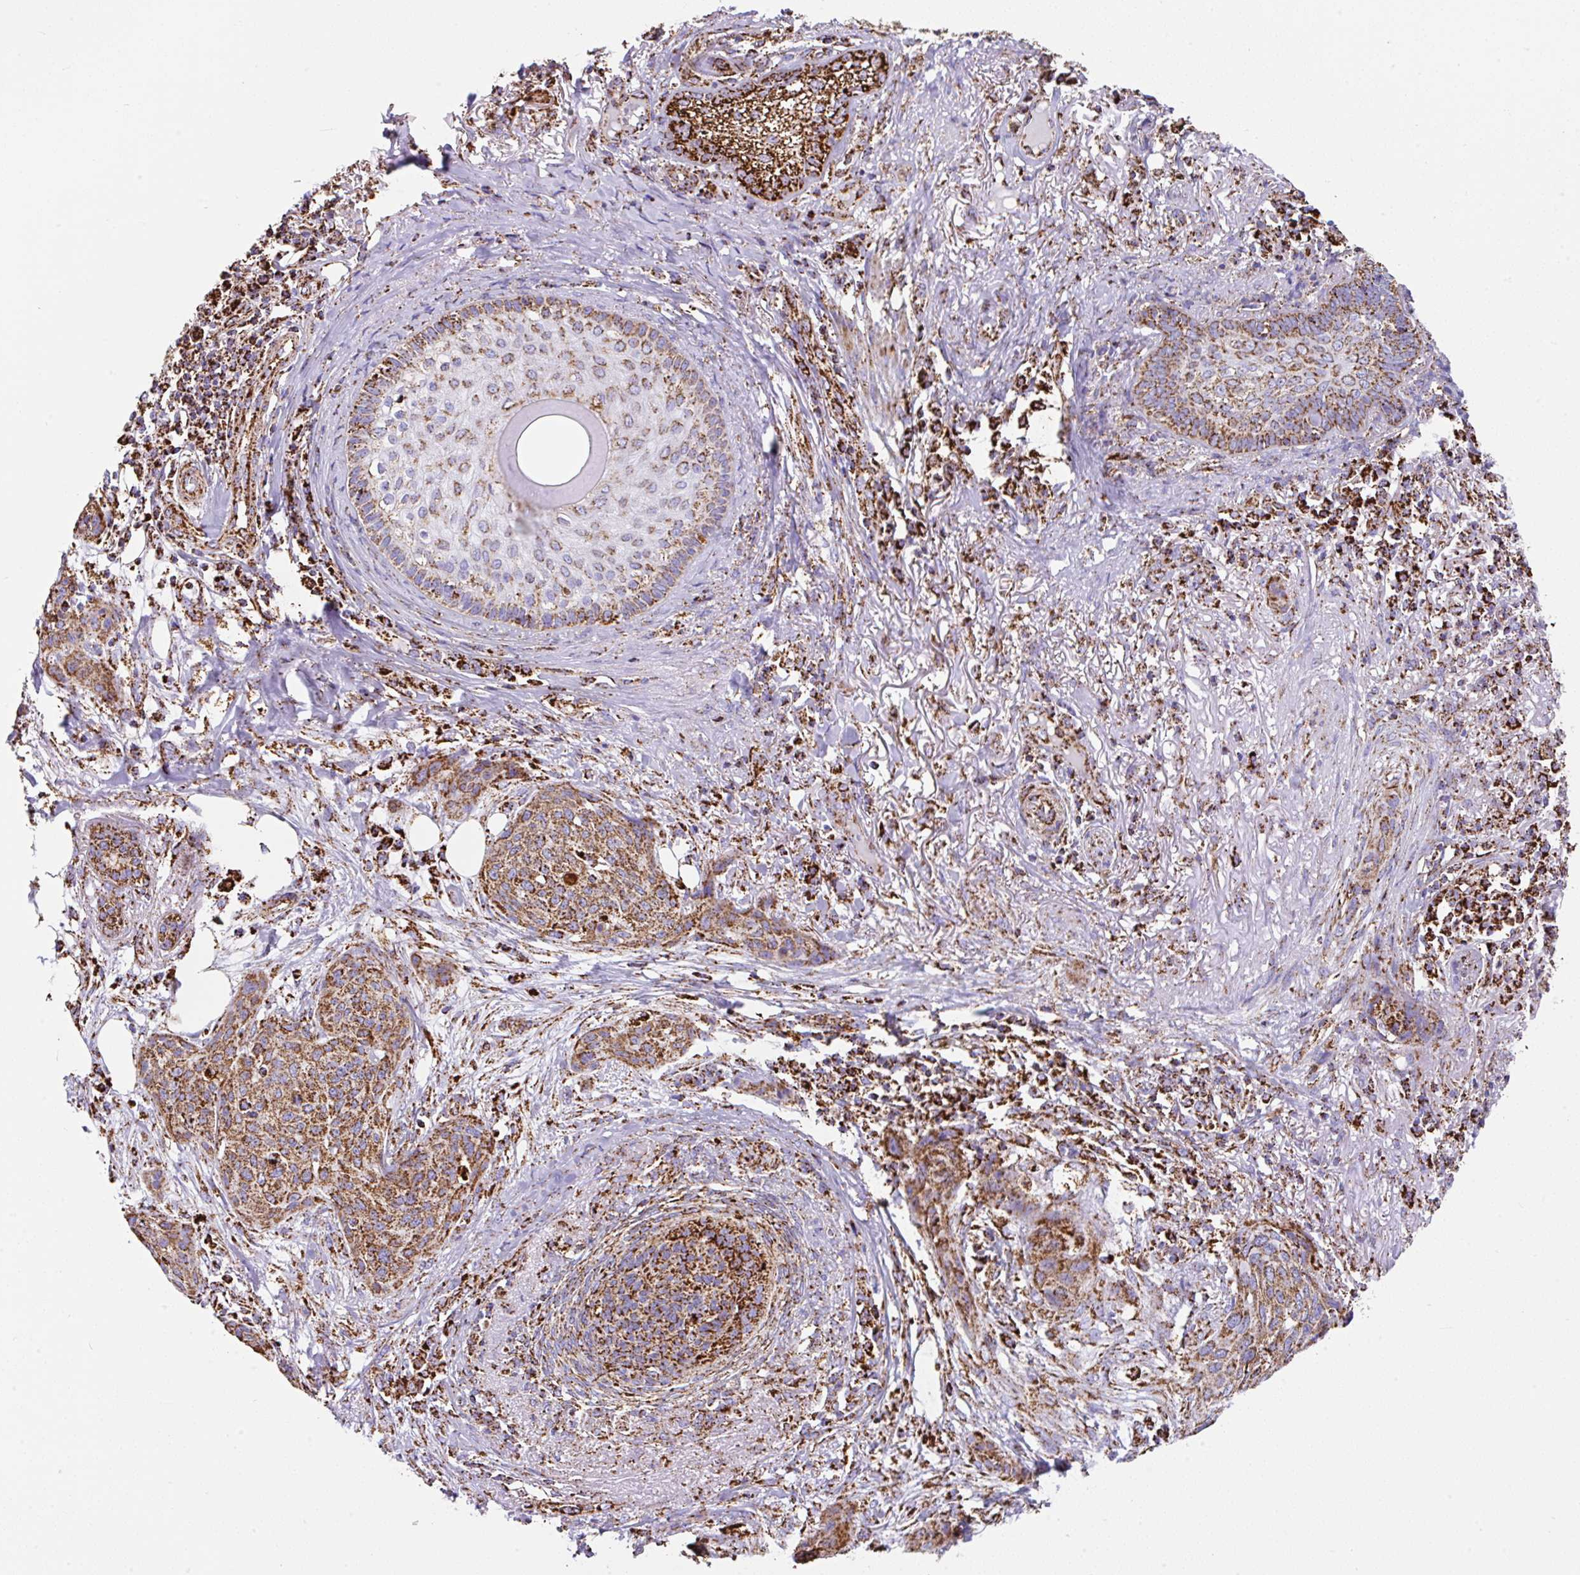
{"staining": {"intensity": "strong", "quantity": ">75%", "location": "cytoplasmic/membranous"}, "tissue": "skin cancer", "cell_type": "Tumor cells", "image_type": "cancer", "snomed": [{"axis": "morphology", "description": "Squamous cell carcinoma, NOS"}, {"axis": "topography", "description": "Skin"}], "caption": "Human skin cancer stained with a brown dye shows strong cytoplasmic/membranous positive expression in approximately >75% of tumor cells.", "gene": "ANKRD33B", "patient": {"sex": "female", "age": 87}}